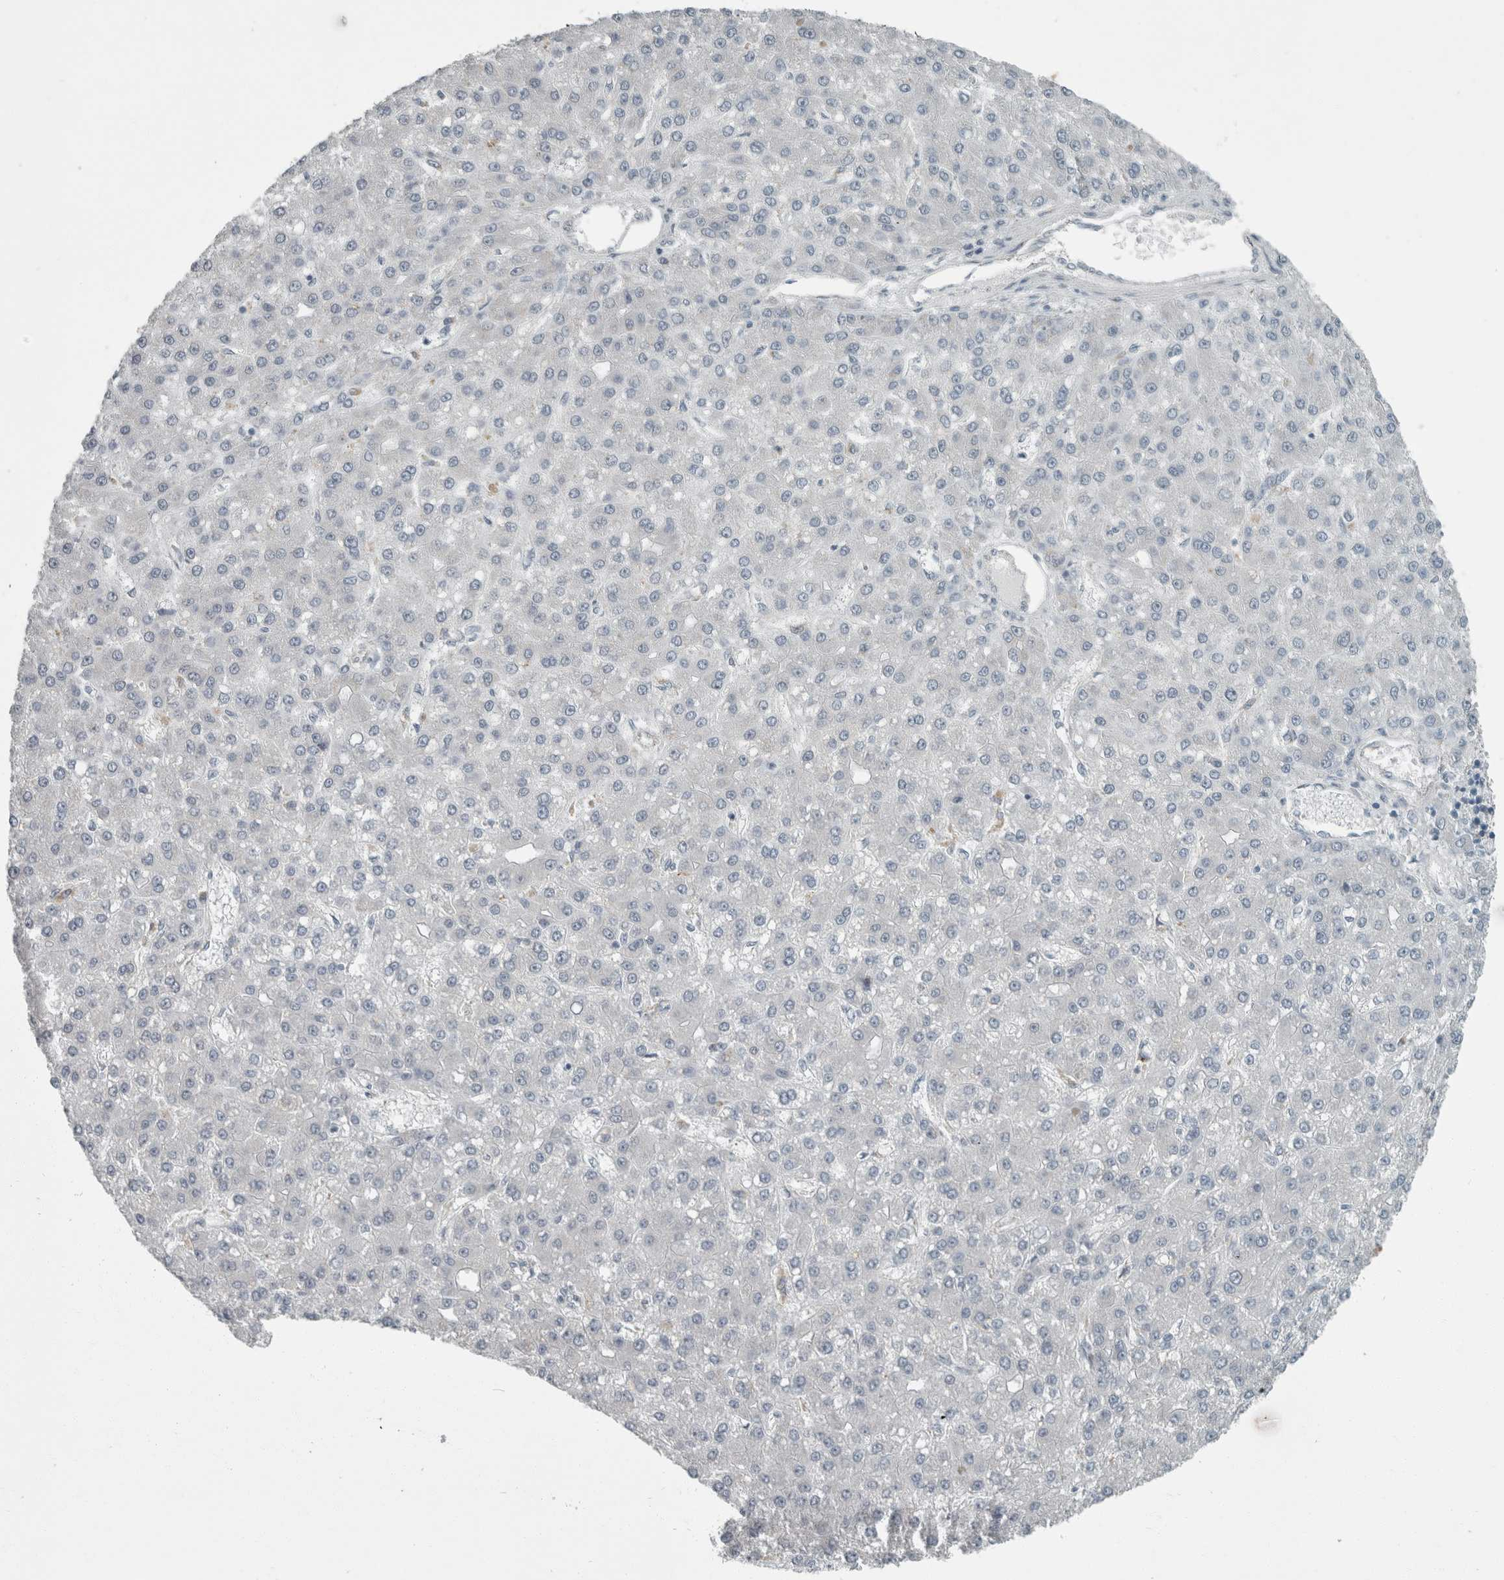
{"staining": {"intensity": "negative", "quantity": "none", "location": "none"}, "tissue": "liver cancer", "cell_type": "Tumor cells", "image_type": "cancer", "snomed": [{"axis": "morphology", "description": "Carcinoma, Hepatocellular, NOS"}, {"axis": "topography", "description": "Liver"}], "caption": "Immunohistochemistry photomicrograph of neoplastic tissue: liver cancer stained with DAB (3,3'-diaminobenzidine) shows no significant protein positivity in tumor cells.", "gene": "KIF1C", "patient": {"sex": "male", "age": 67}}